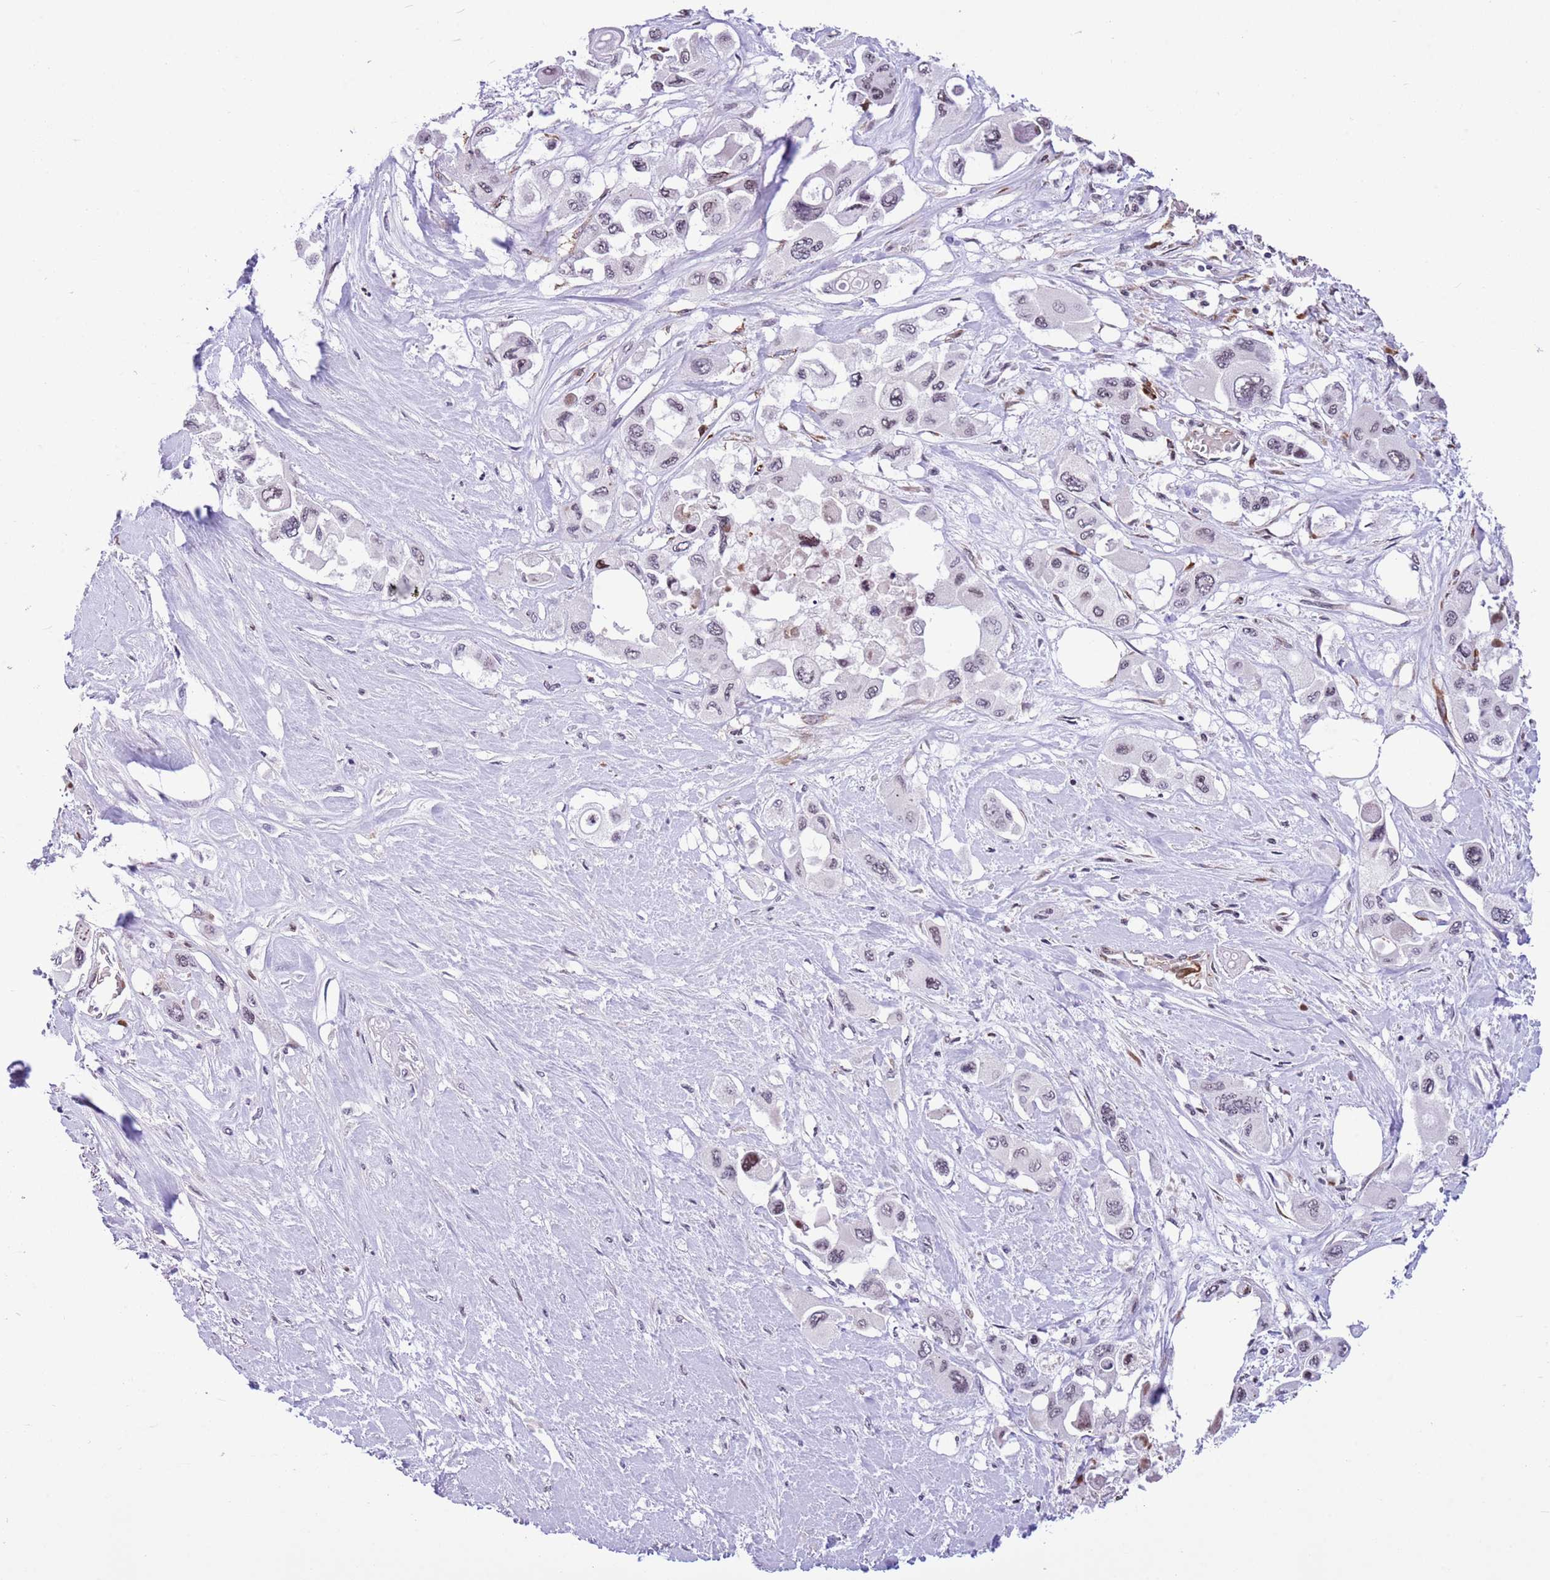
{"staining": {"intensity": "moderate", "quantity": "<25%", "location": "nuclear"}, "tissue": "pancreatic cancer", "cell_type": "Tumor cells", "image_type": "cancer", "snomed": [{"axis": "morphology", "description": "Adenocarcinoma, NOS"}, {"axis": "topography", "description": "Pancreas"}], "caption": "Moderate nuclear positivity is seen in about <25% of tumor cells in pancreatic adenocarcinoma. Immunohistochemistry (ihc) stains the protein in brown and the nuclei are stained blue.", "gene": "NRIP1", "patient": {"sex": "male", "age": 92}}